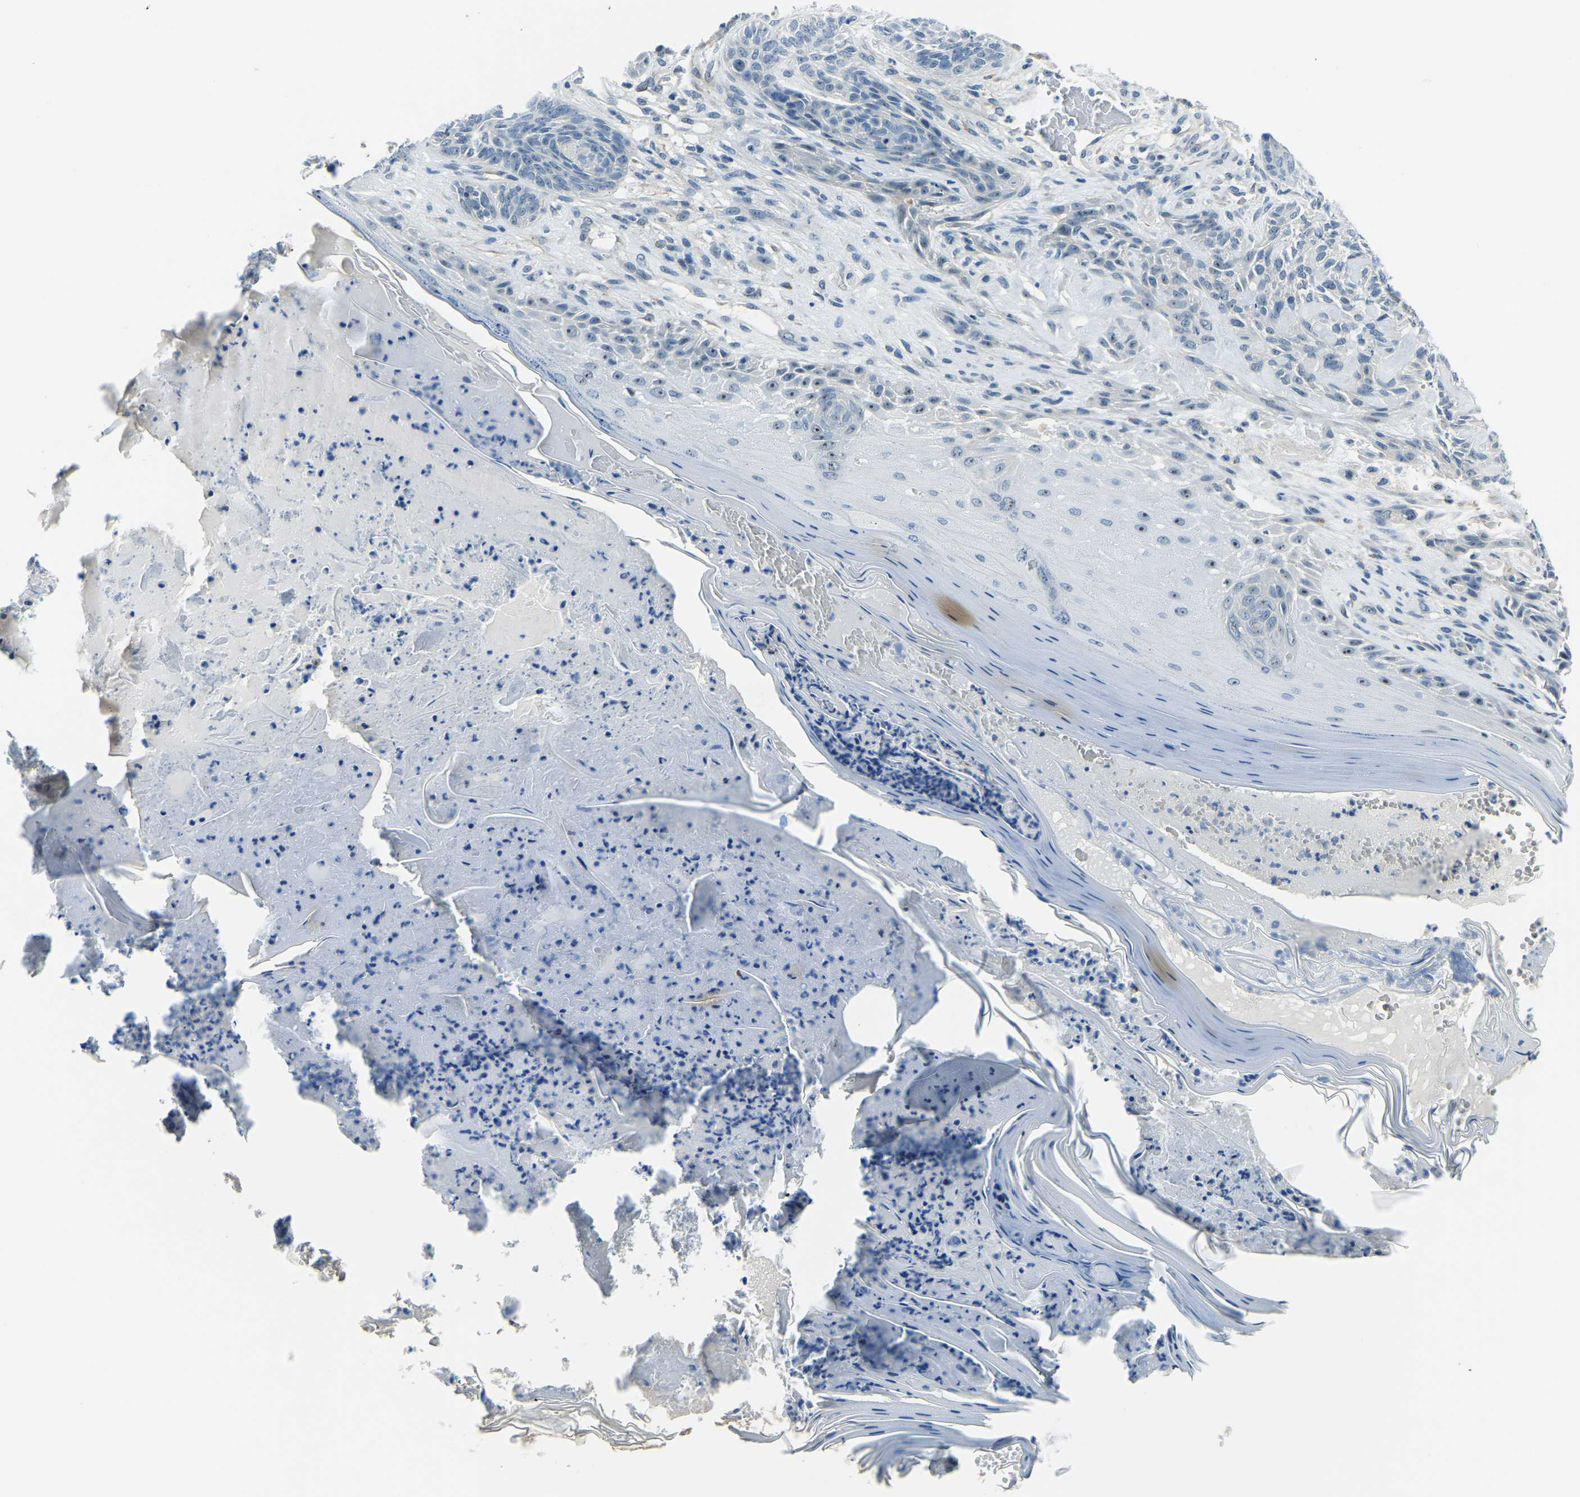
{"staining": {"intensity": "negative", "quantity": "none", "location": "none"}, "tissue": "skin cancer", "cell_type": "Tumor cells", "image_type": "cancer", "snomed": [{"axis": "morphology", "description": "Basal cell carcinoma"}, {"axis": "topography", "description": "Skin"}], "caption": "Immunohistochemical staining of human skin cancer displays no significant staining in tumor cells. Brightfield microscopy of immunohistochemistry stained with DAB (brown) and hematoxylin (blue), captured at high magnification.", "gene": "RRP1", "patient": {"sex": "male", "age": 55}}